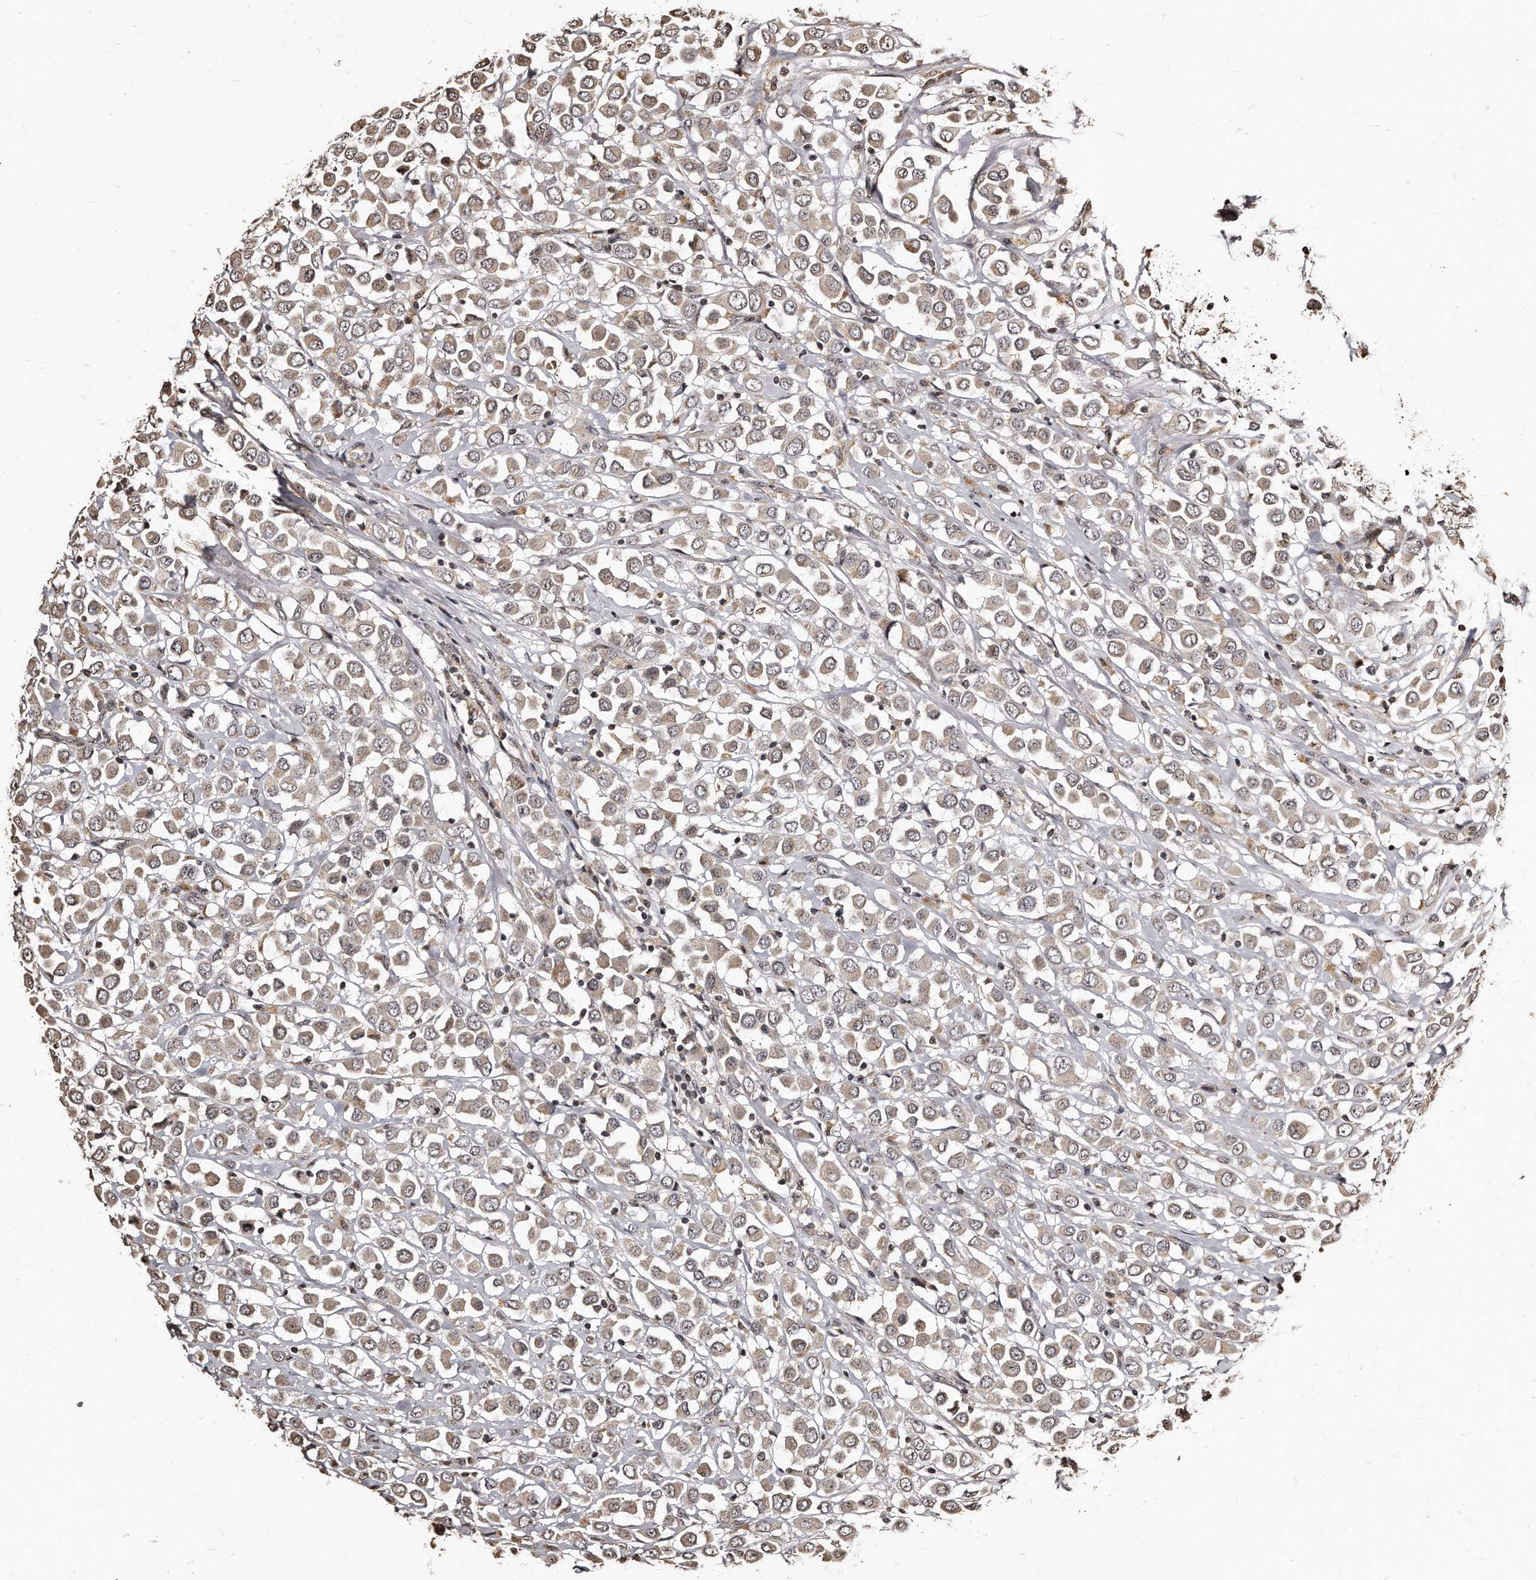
{"staining": {"intensity": "weak", "quantity": ">75%", "location": "cytoplasmic/membranous,nuclear"}, "tissue": "breast cancer", "cell_type": "Tumor cells", "image_type": "cancer", "snomed": [{"axis": "morphology", "description": "Duct carcinoma"}, {"axis": "topography", "description": "Breast"}], "caption": "DAB immunohistochemical staining of human intraductal carcinoma (breast) shows weak cytoplasmic/membranous and nuclear protein positivity in about >75% of tumor cells.", "gene": "TSHR", "patient": {"sex": "female", "age": 61}}